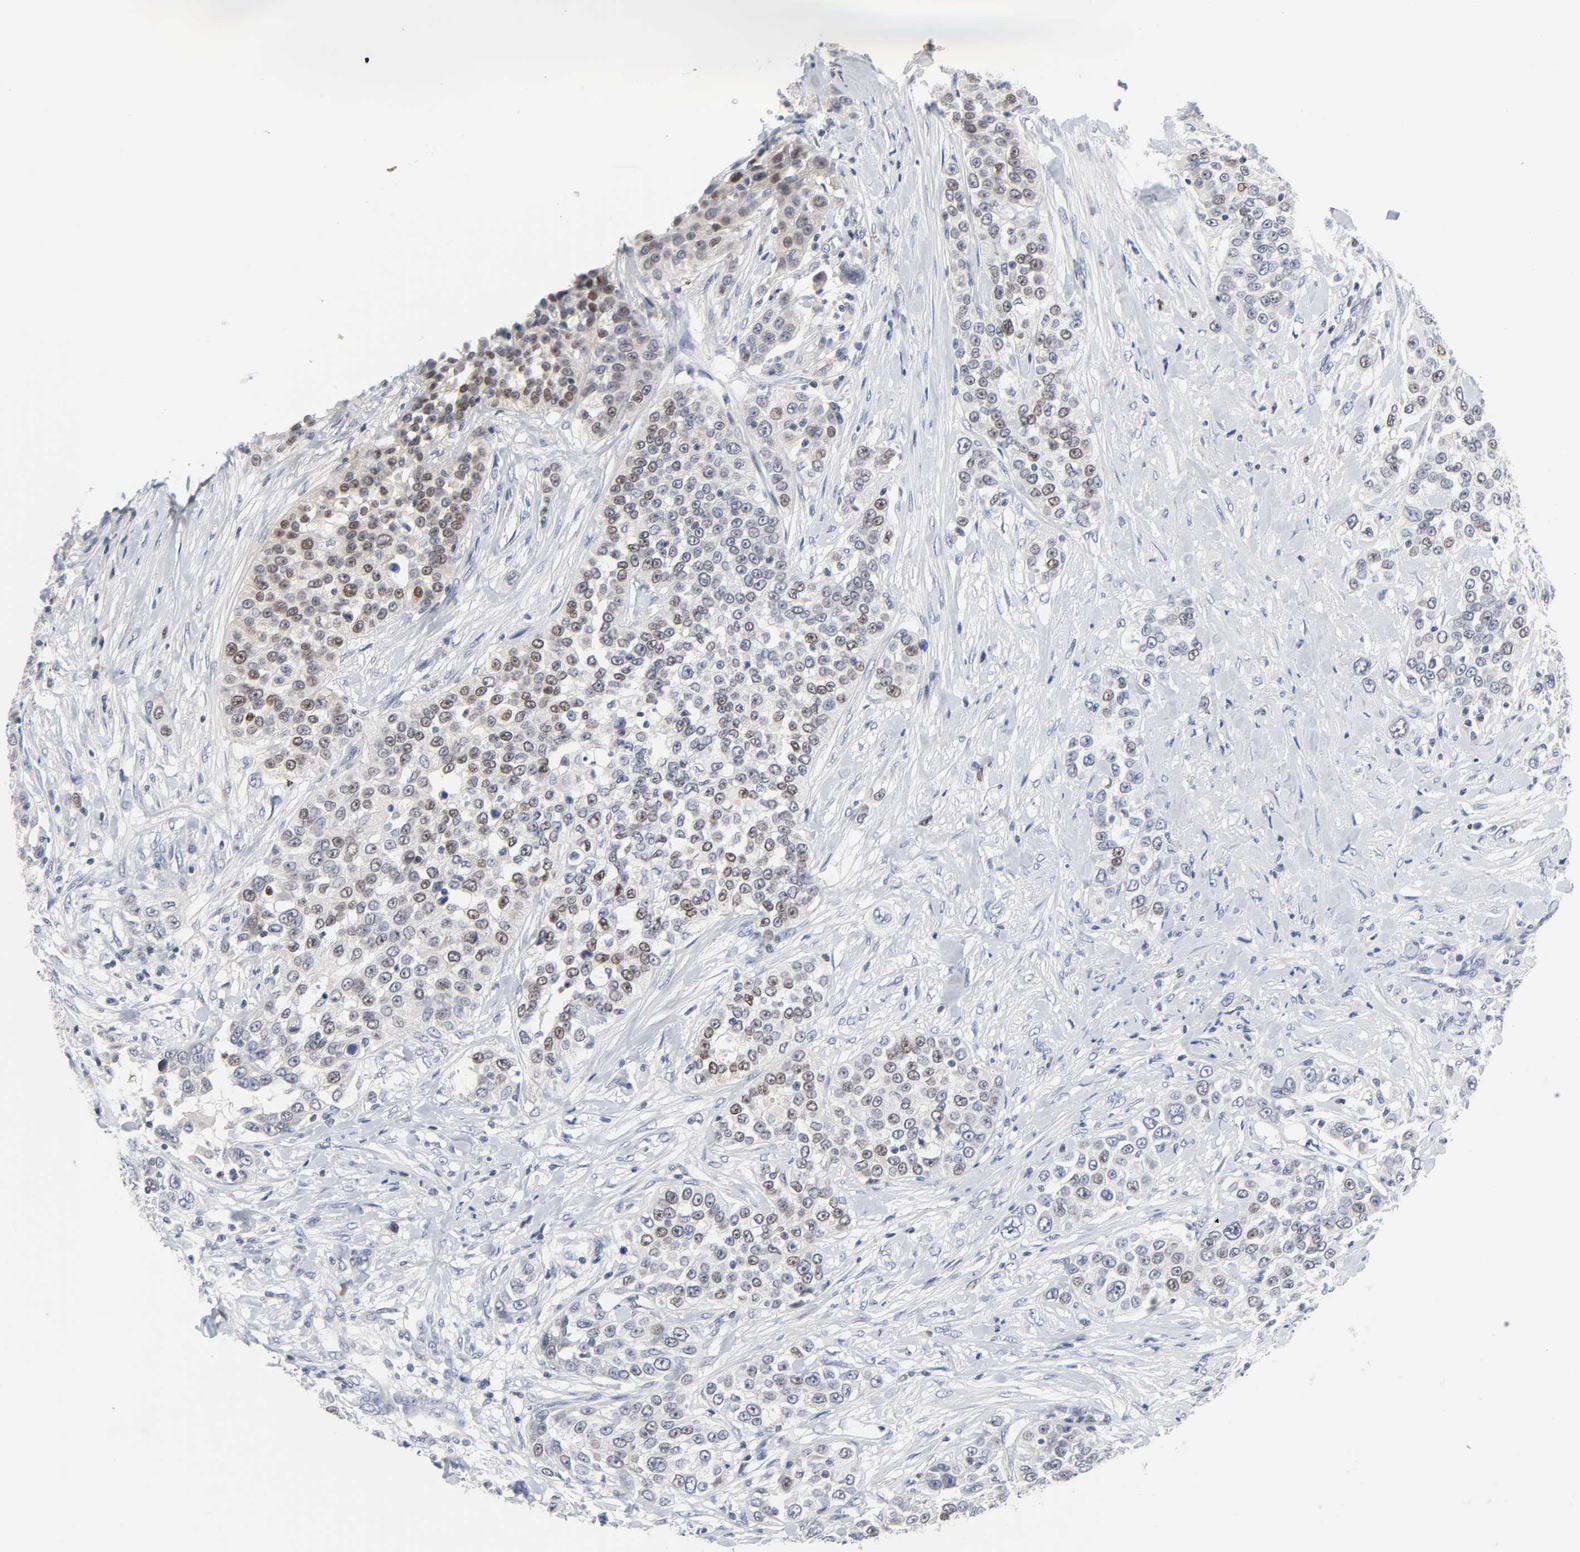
{"staining": {"intensity": "weak", "quantity": "25%-75%", "location": "nuclear"}, "tissue": "urothelial cancer", "cell_type": "Tumor cells", "image_type": "cancer", "snomed": [{"axis": "morphology", "description": "Urothelial carcinoma, High grade"}, {"axis": "topography", "description": "Urinary bladder"}], "caption": "This micrograph displays IHC staining of urothelial cancer, with low weak nuclear positivity in approximately 25%-75% of tumor cells.", "gene": "WEE1", "patient": {"sex": "female", "age": 80}}